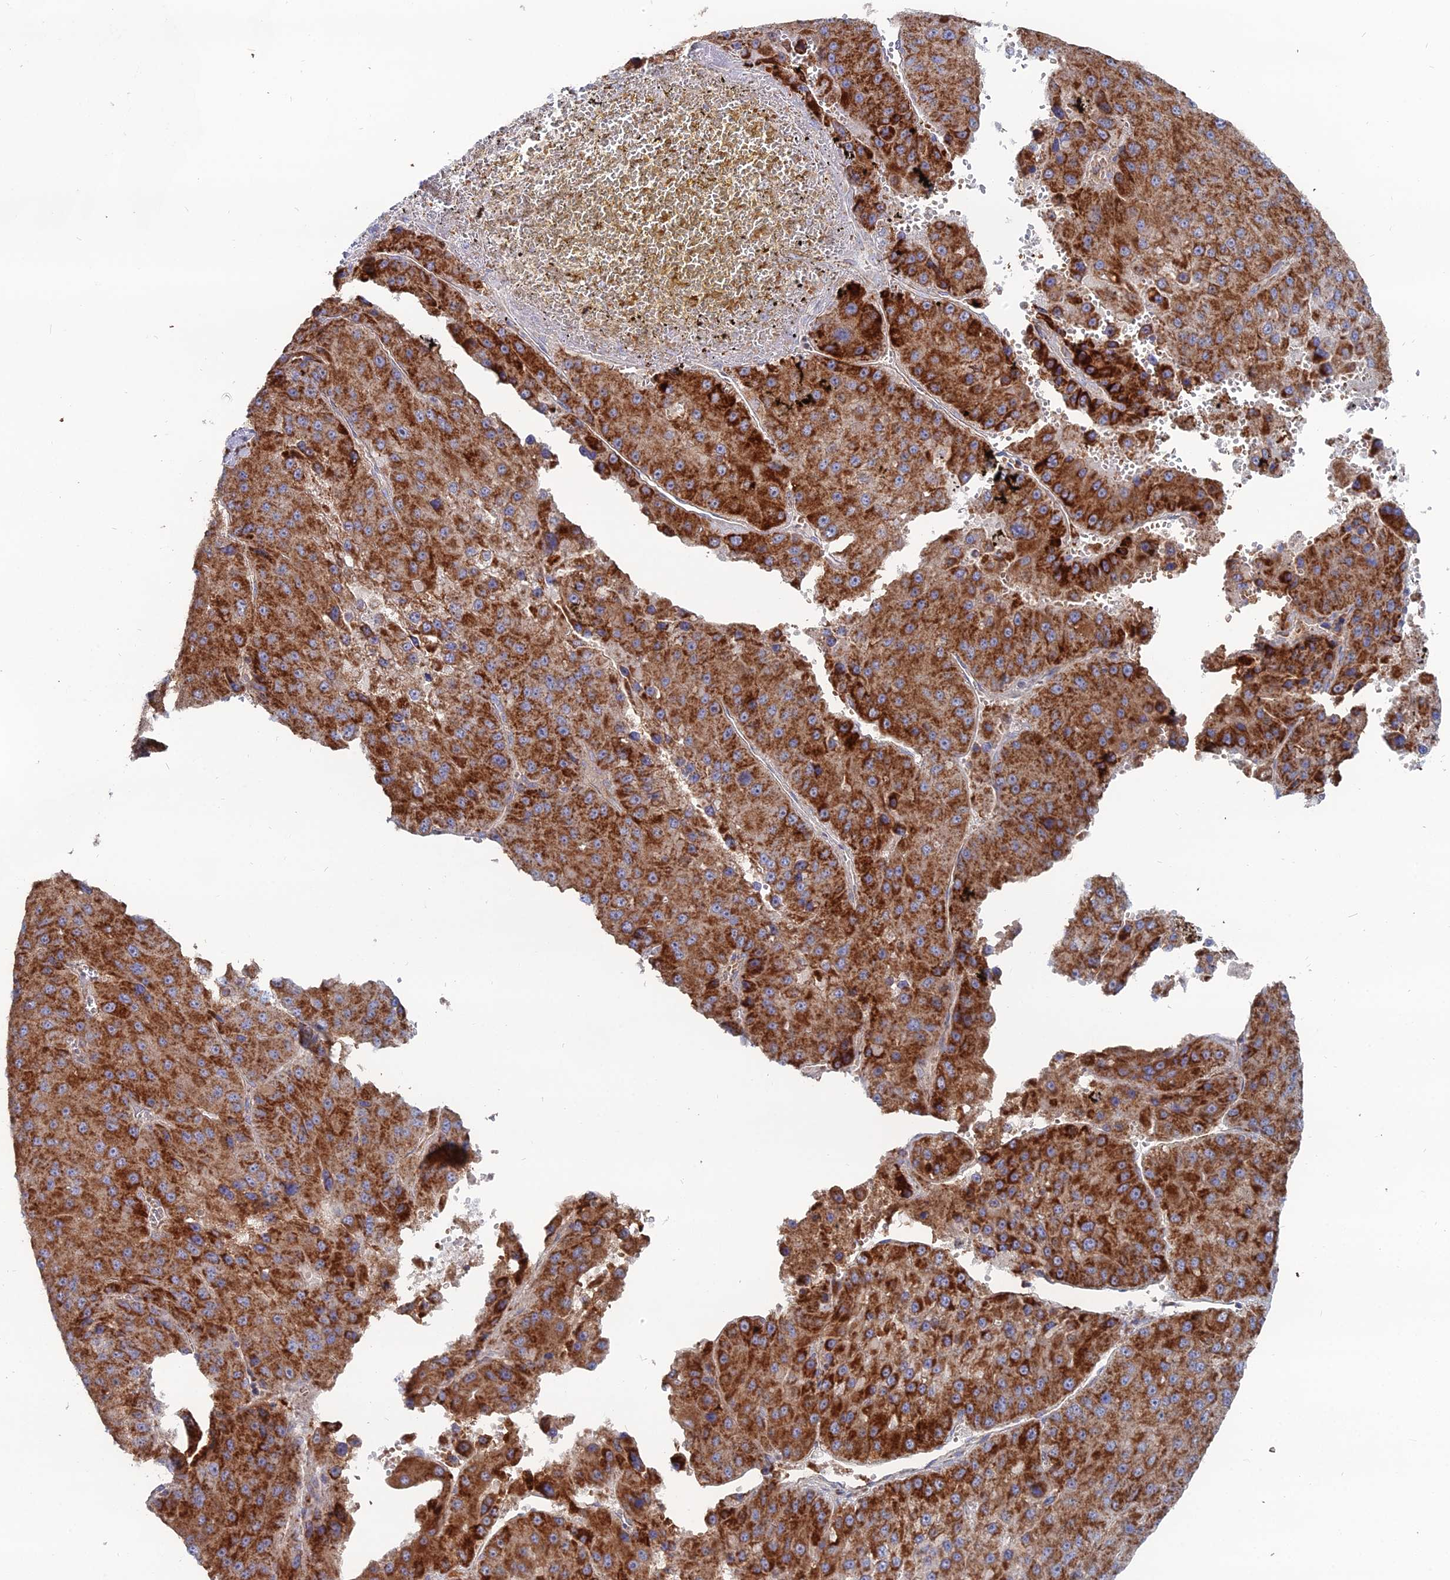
{"staining": {"intensity": "strong", "quantity": ">75%", "location": "cytoplasmic/membranous"}, "tissue": "liver cancer", "cell_type": "Tumor cells", "image_type": "cancer", "snomed": [{"axis": "morphology", "description": "Carcinoma, Hepatocellular, NOS"}, {"axis": "topography", "description": "Liver"}], "caption": "Strong cytoplasmic/membranous staining is identified in approximately >75% of tumor cells in liver hepatocellular carcinoma. (DAB (3,3'-diaminobenzidine) IHC with brightfield microscopy, high magnification).", "gene": "MPC1", "patient": {"sex": "female", "age": 73}}